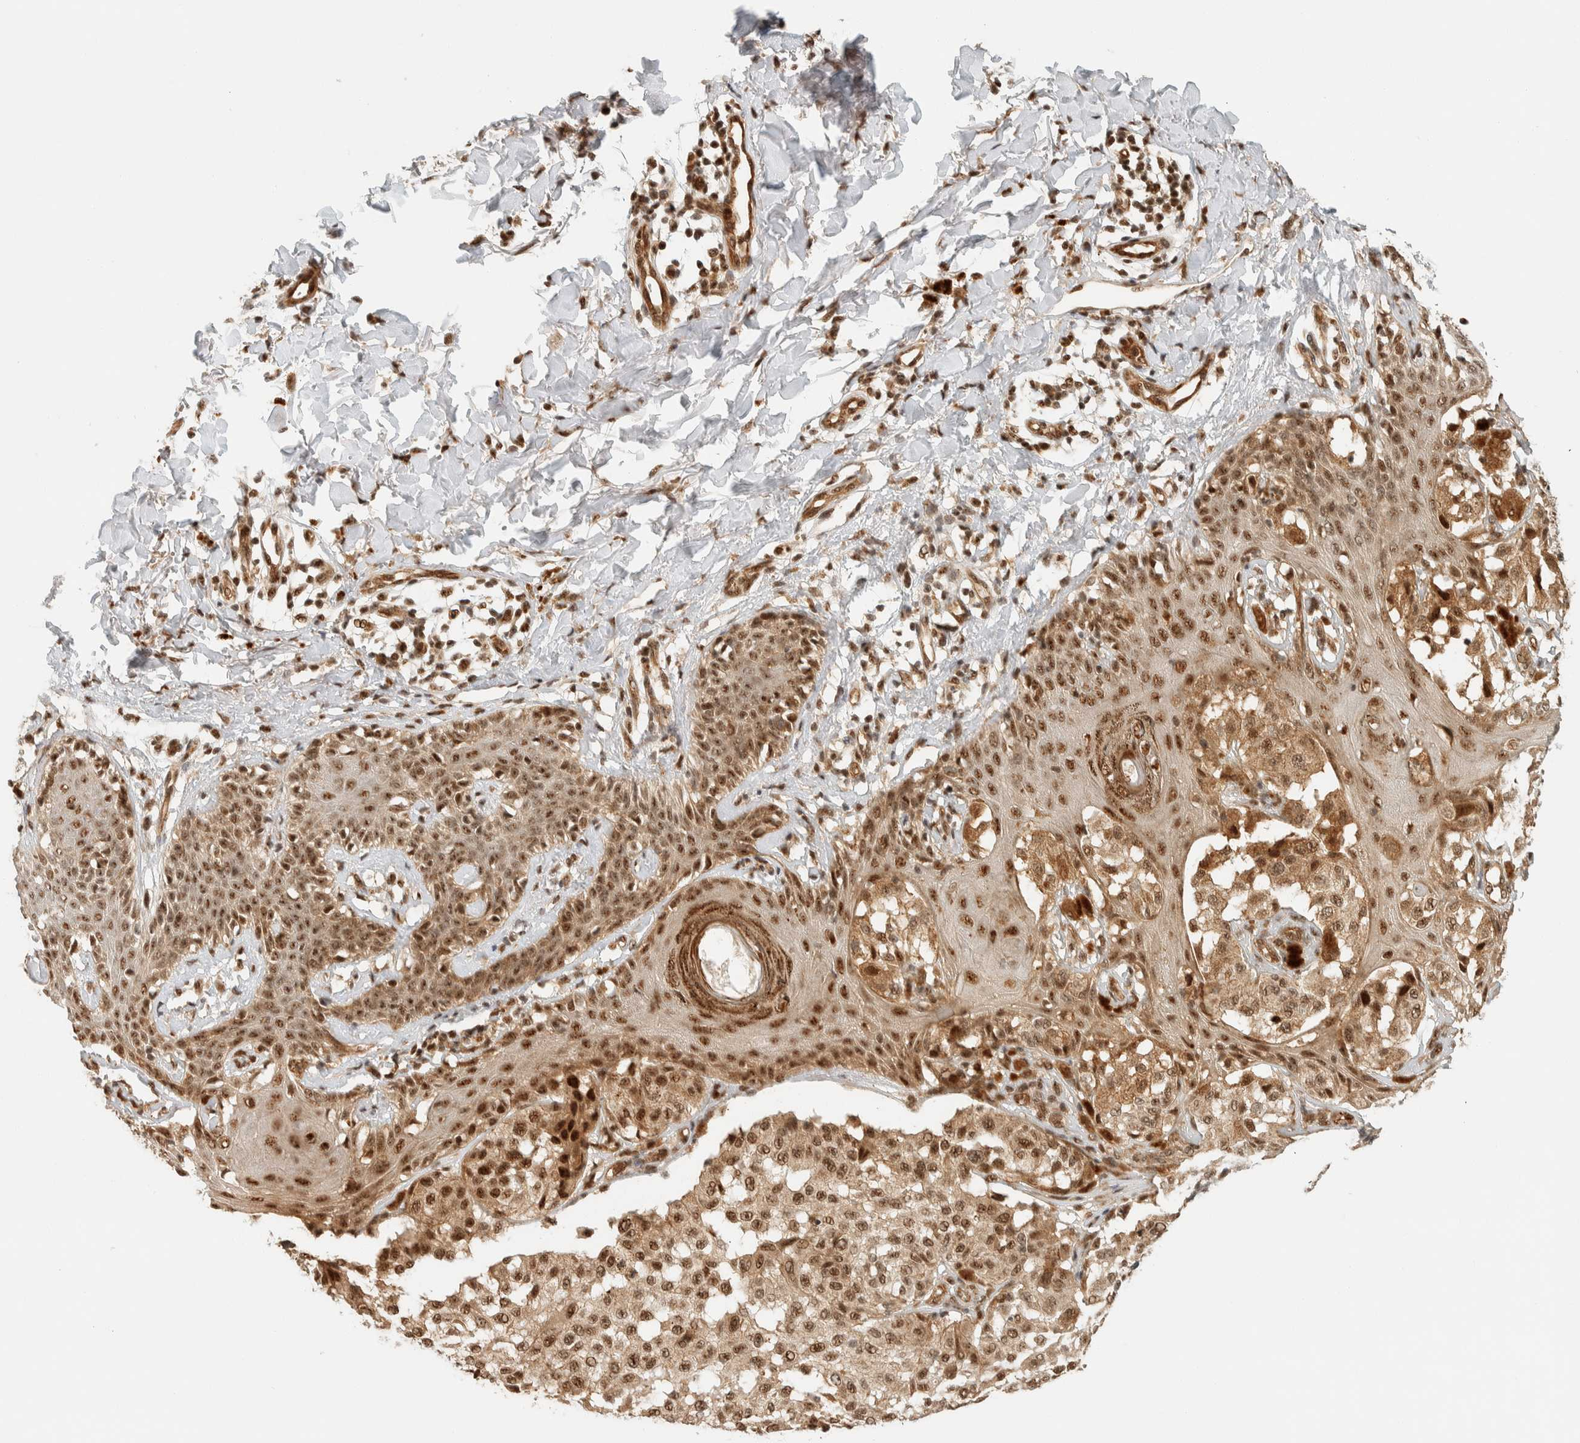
{"staining": {"intensity": "moderate", "quantity": ">75%", "location": "nuclear"}, "tissue": "melanoma", "cell_type": "Tumor cells", "image_type": "cancer", "snomed": [{"axis": "morphology", "description": "Malignant melanoma, NOS"}, {"axis": "topography", "description": "Skin"}], "caption": "Tumor cells exhibit medium levels of moderate nuclear staining in about >75% of cells in human malignant melanoma.", "gene": "SIK1", "patient": {"sex": "female", "age": 46}}